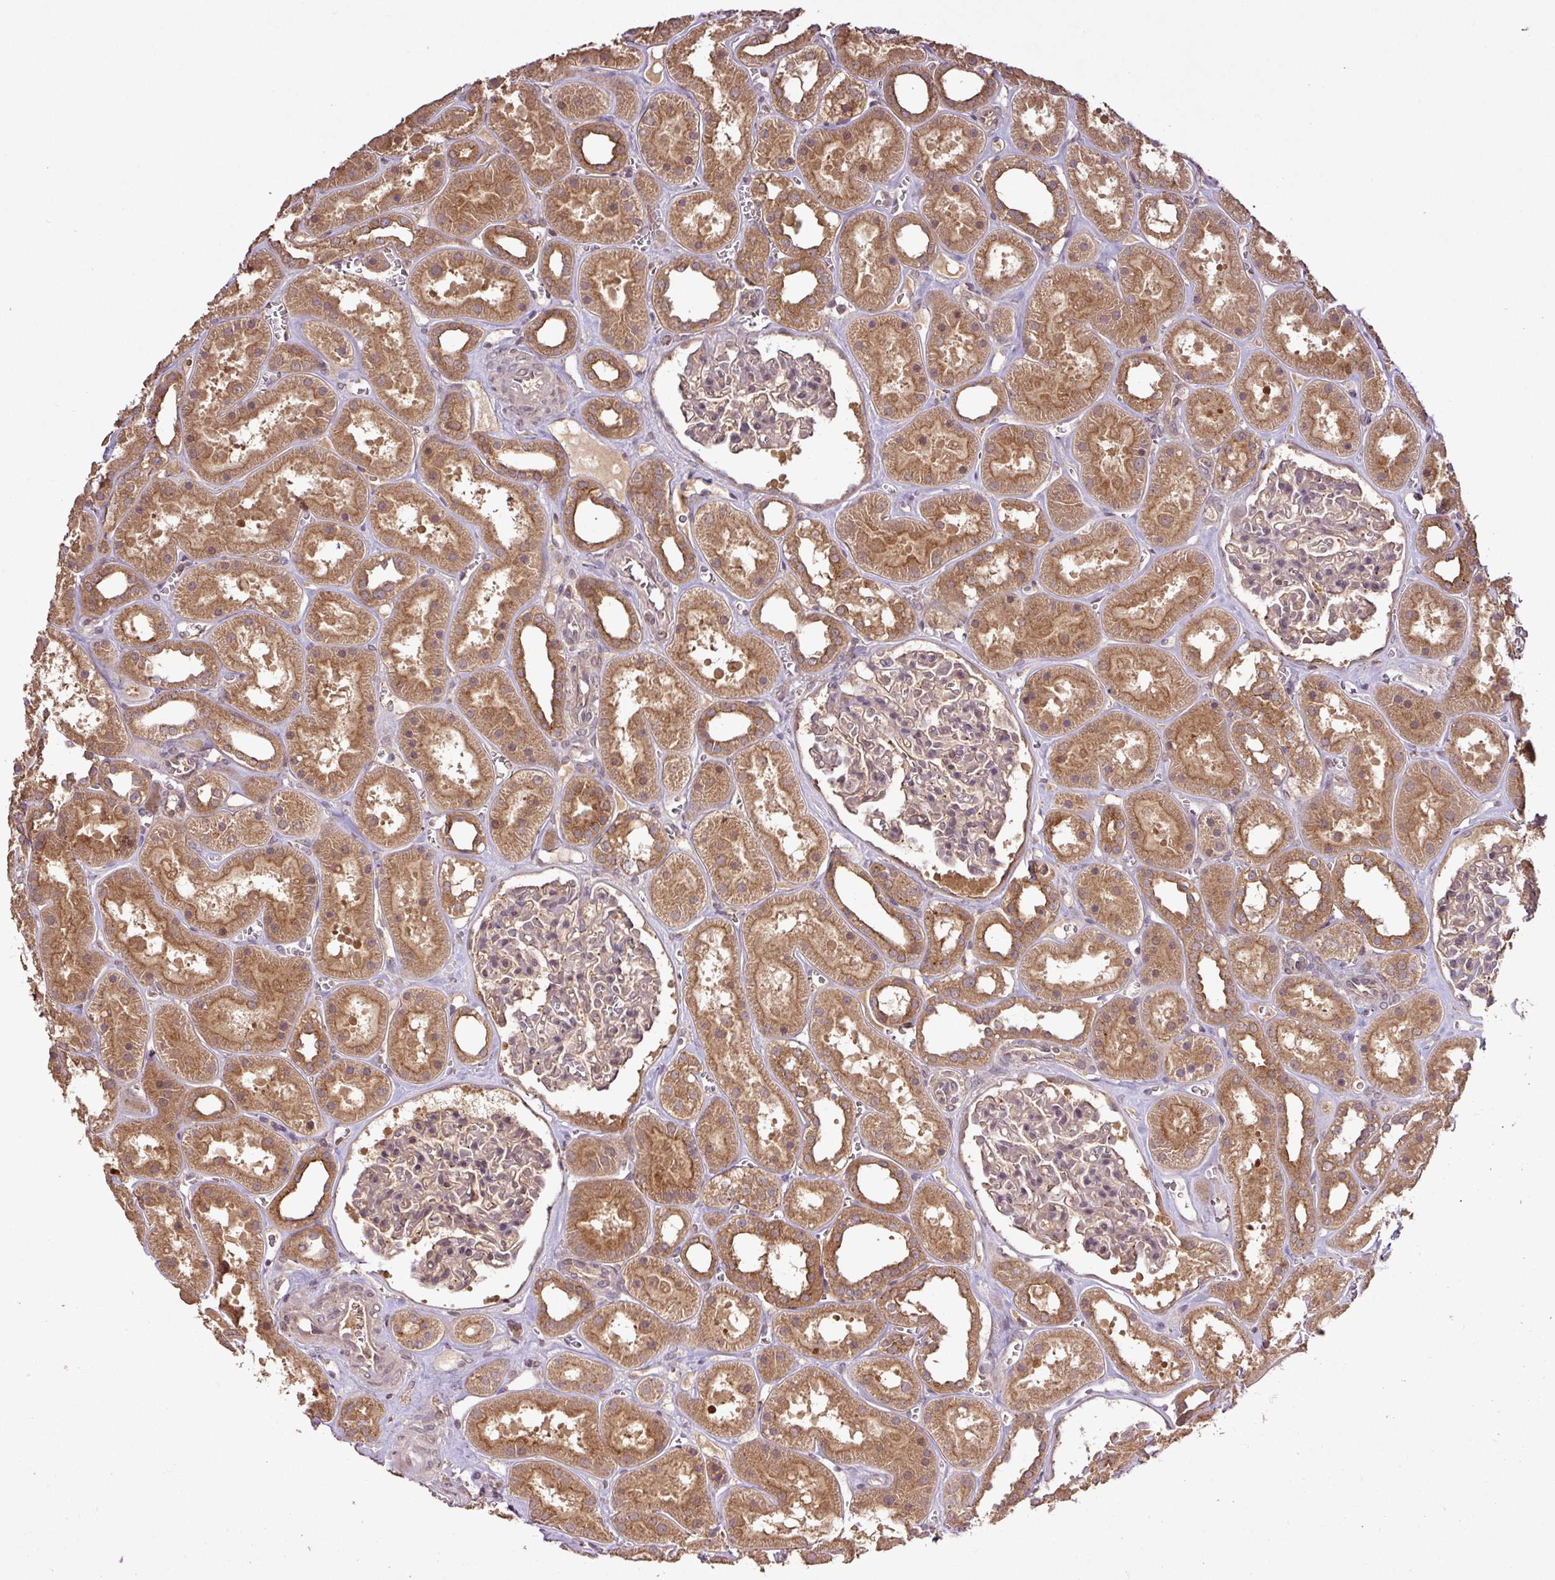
{"staining": {"intensity": "weak", "quantity": "<25%", "location": "cytoplasmic/membranous"}, "tissue": "kidney", "cell_type": "Cells in glomeruli", "image_type": "normal", "snomed": [{"axis": "morphology", "description": "Normal tissue, NOS"}, {"axis": "topography", "description": "Kidney"}], "caption": "Normal kidney was stained to show a protein in brown. There is no significant expression in cells in glomeruli. Brightfield microscopy of immunohistochemistry stained with DAB (3,3'-diaminobenzidine) (brown) and hematoxylin (blue), captured at high magnification.", "gene": "FAIM", "patient": {"sex": "female", "age": 41}}